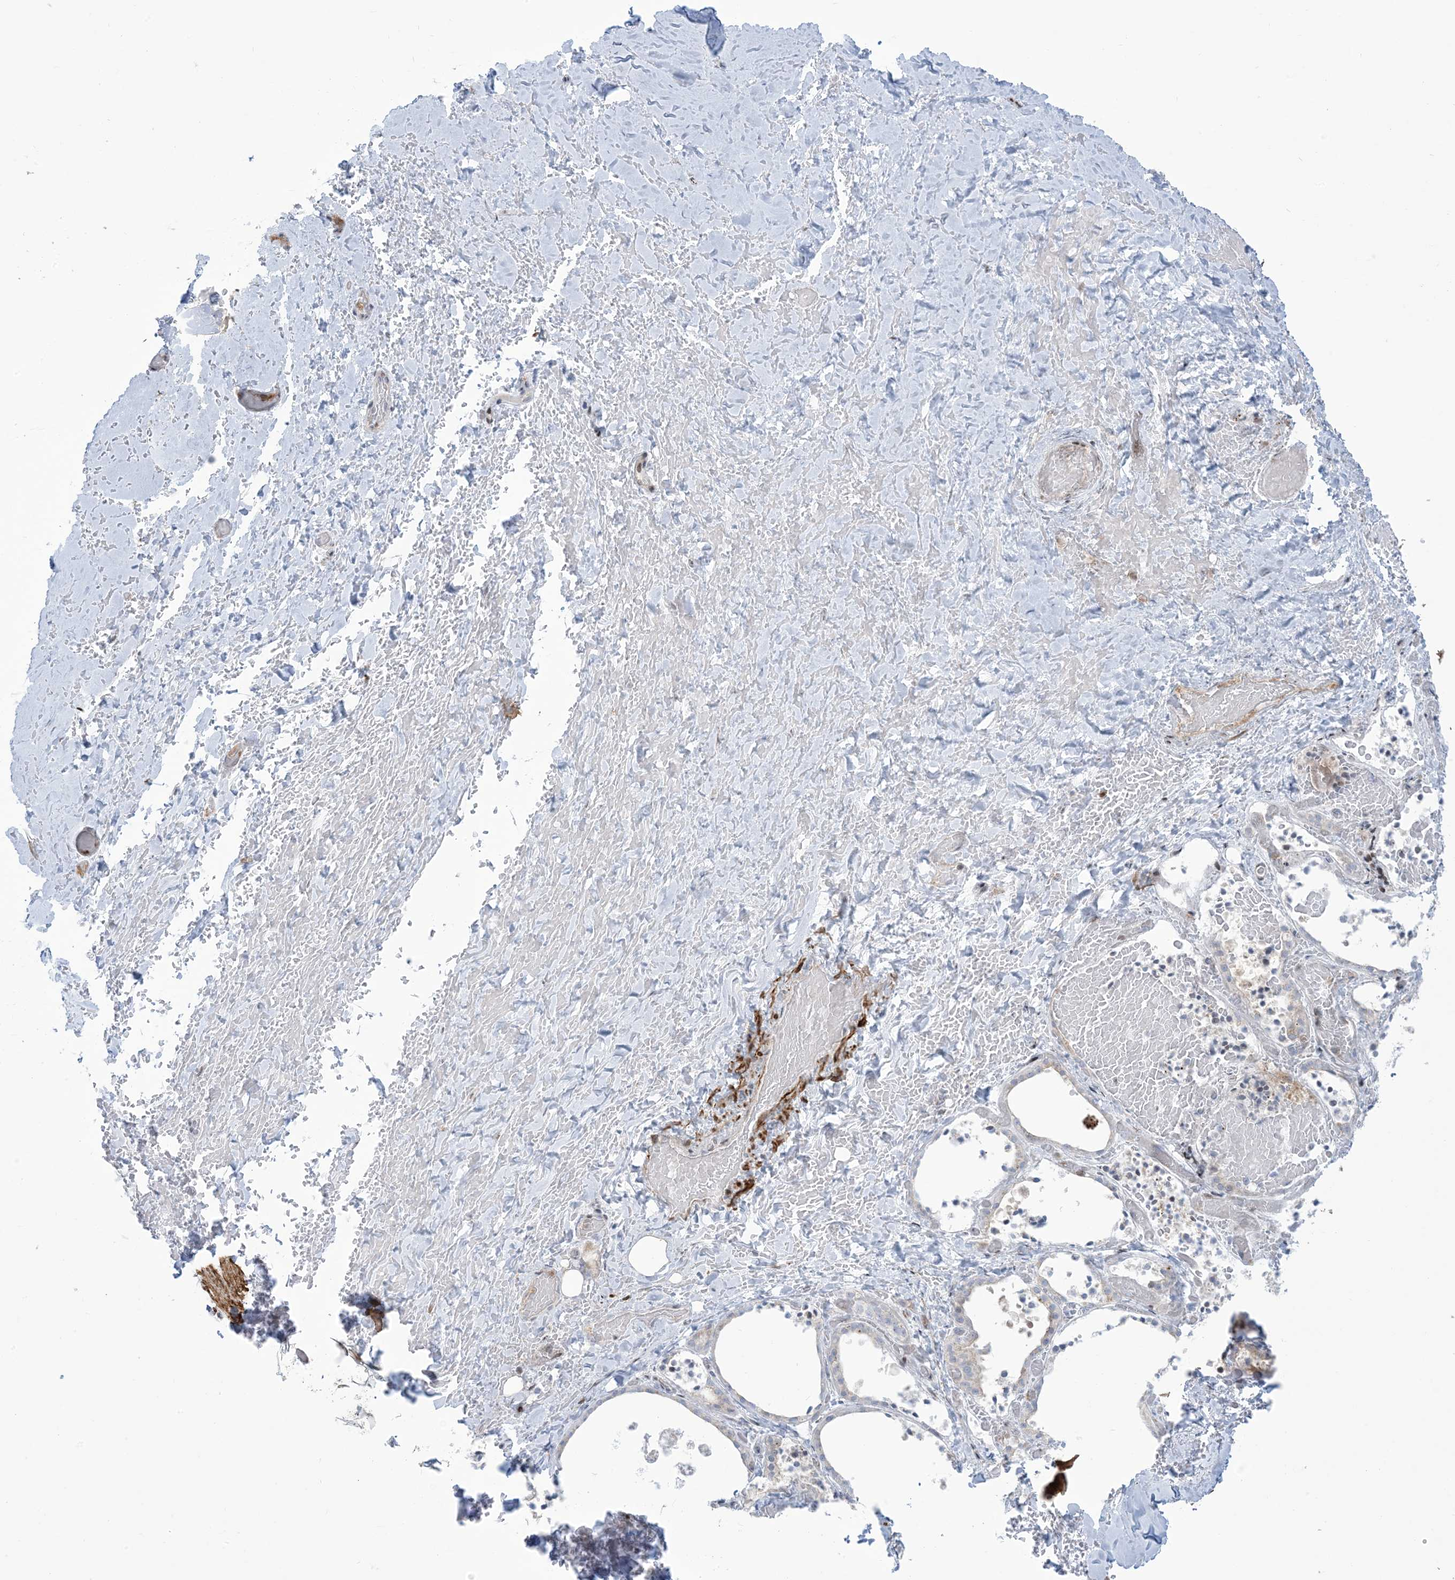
{"staining": {"intensity": "negative", "quantity": "none", "location": "none"}, "tissue": "thyroid gland", "cell_type": "Glandular cells", "image_type": "normal", "snomed": [{"axis": "morphology", "description": "Normal tissue, NOS"}, {"axis": "topography", "description": "Thyroid gland"}], "caption": "Immunohistochemistry image of normal human thyroid gland stained for a protein (brown), which demonstrates no staining in glandular cells. The staining was performed using DAB (3,3'-diaminobenzidine) to visualize the protein expression in brown, while the nuclei were stained in blue with hematoxylin (Magnification: 20x).", "gene": "AFTPH", "patient": {"sex": "female", "age": 44}}